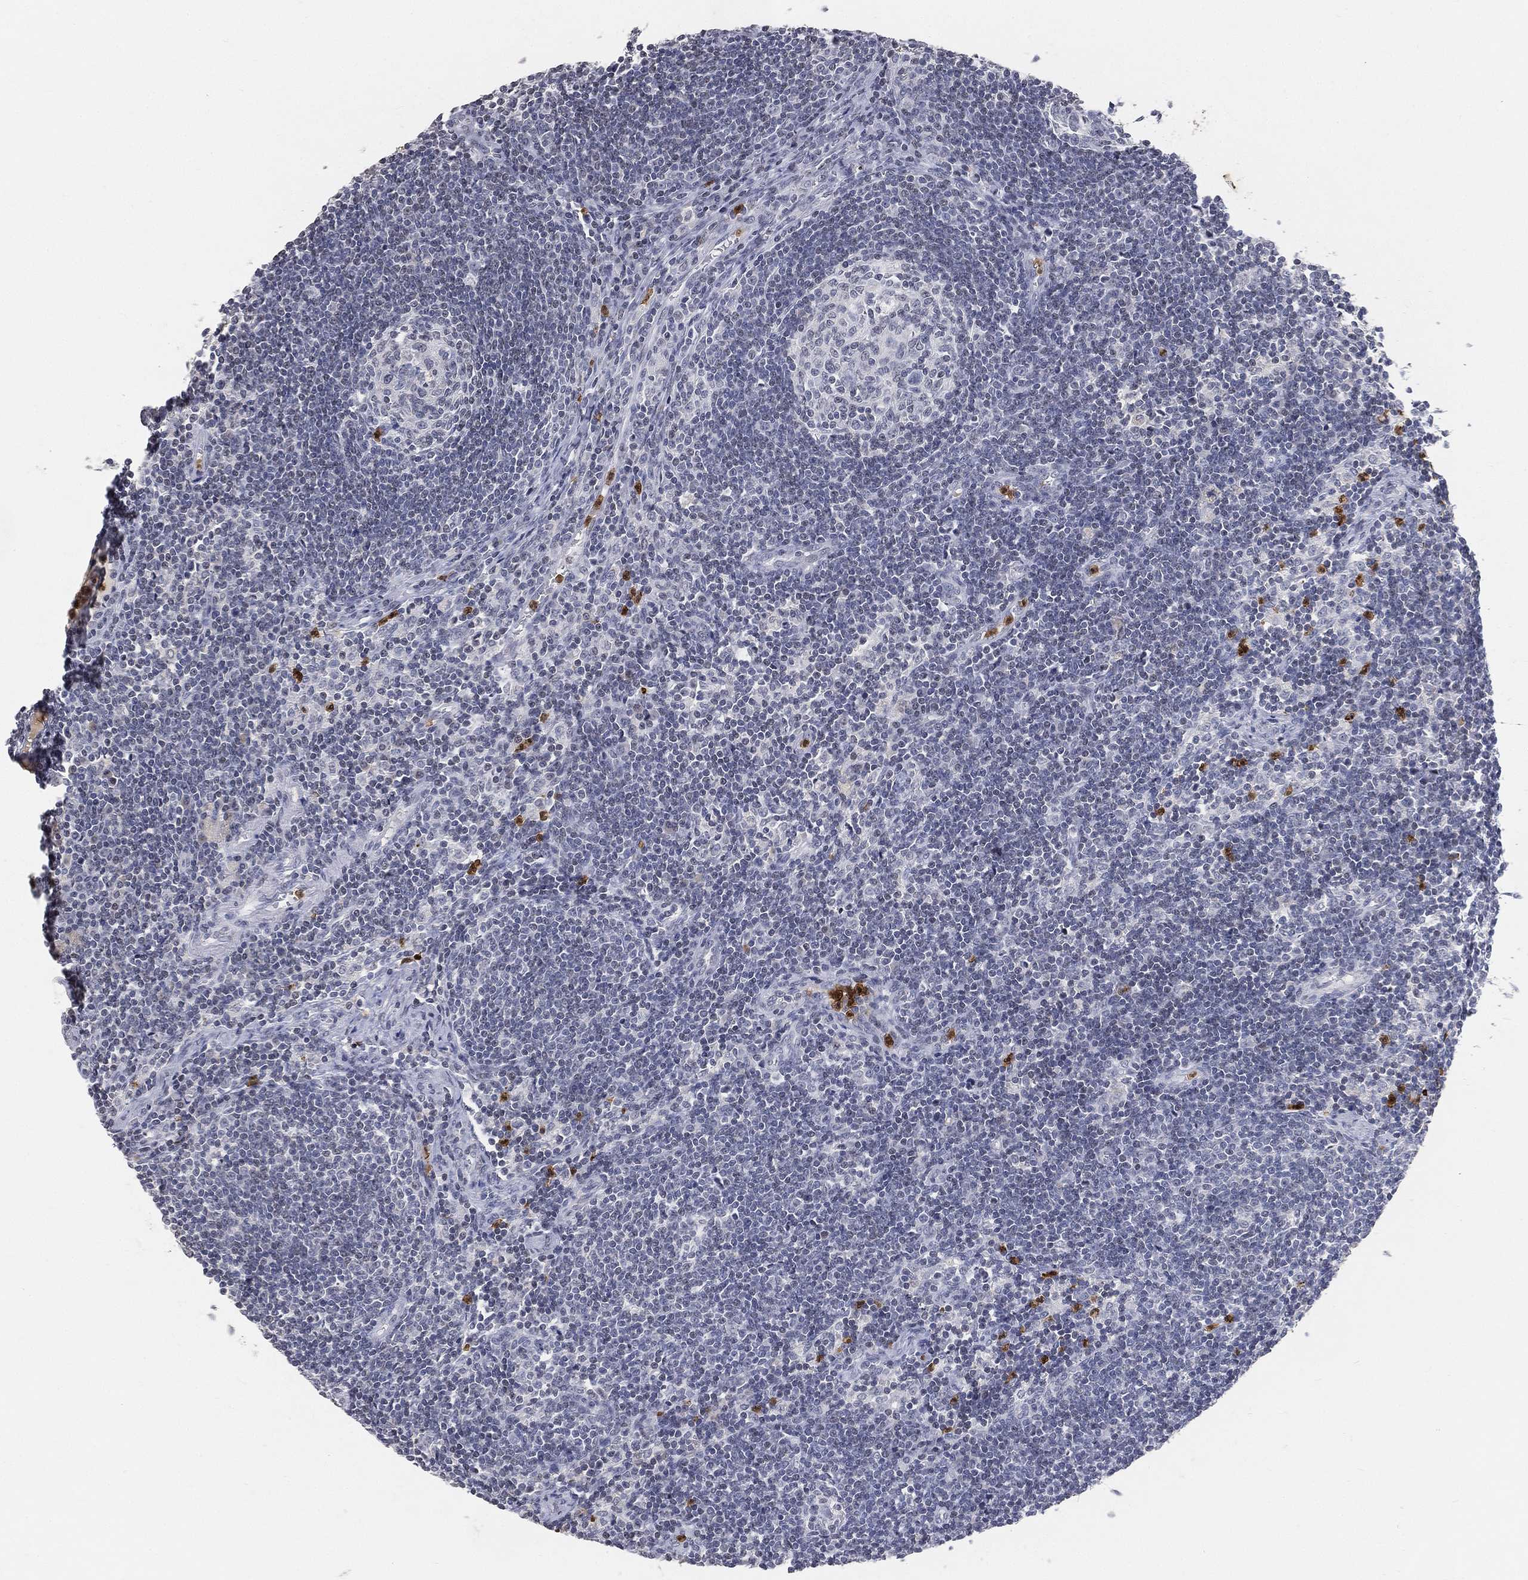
{"staining": {"intensity": "negative", "quantity": "none", "location": "none"}, "tissue": "lymph node", "cell_type": "Germinal center cells", "image_type": "normal", "snomed": [{"axis": "morphology", "description": "Normal tissue, NOS"}, {"axis": "morphology", "description": "Adenocarcinoma, NOS"}, {"axis": "topography", "description": "Lymph node"}, {"axis": "topography", "description": "Pancreas"}], "caption": "DAB (3,3'-diaminobenzidine) immunohistochemical staining of benign lymph node demonstrates no significant expression in germinal center cells.", "gene": "ARG1", "patient": {"sex": "female", "age": 58}}